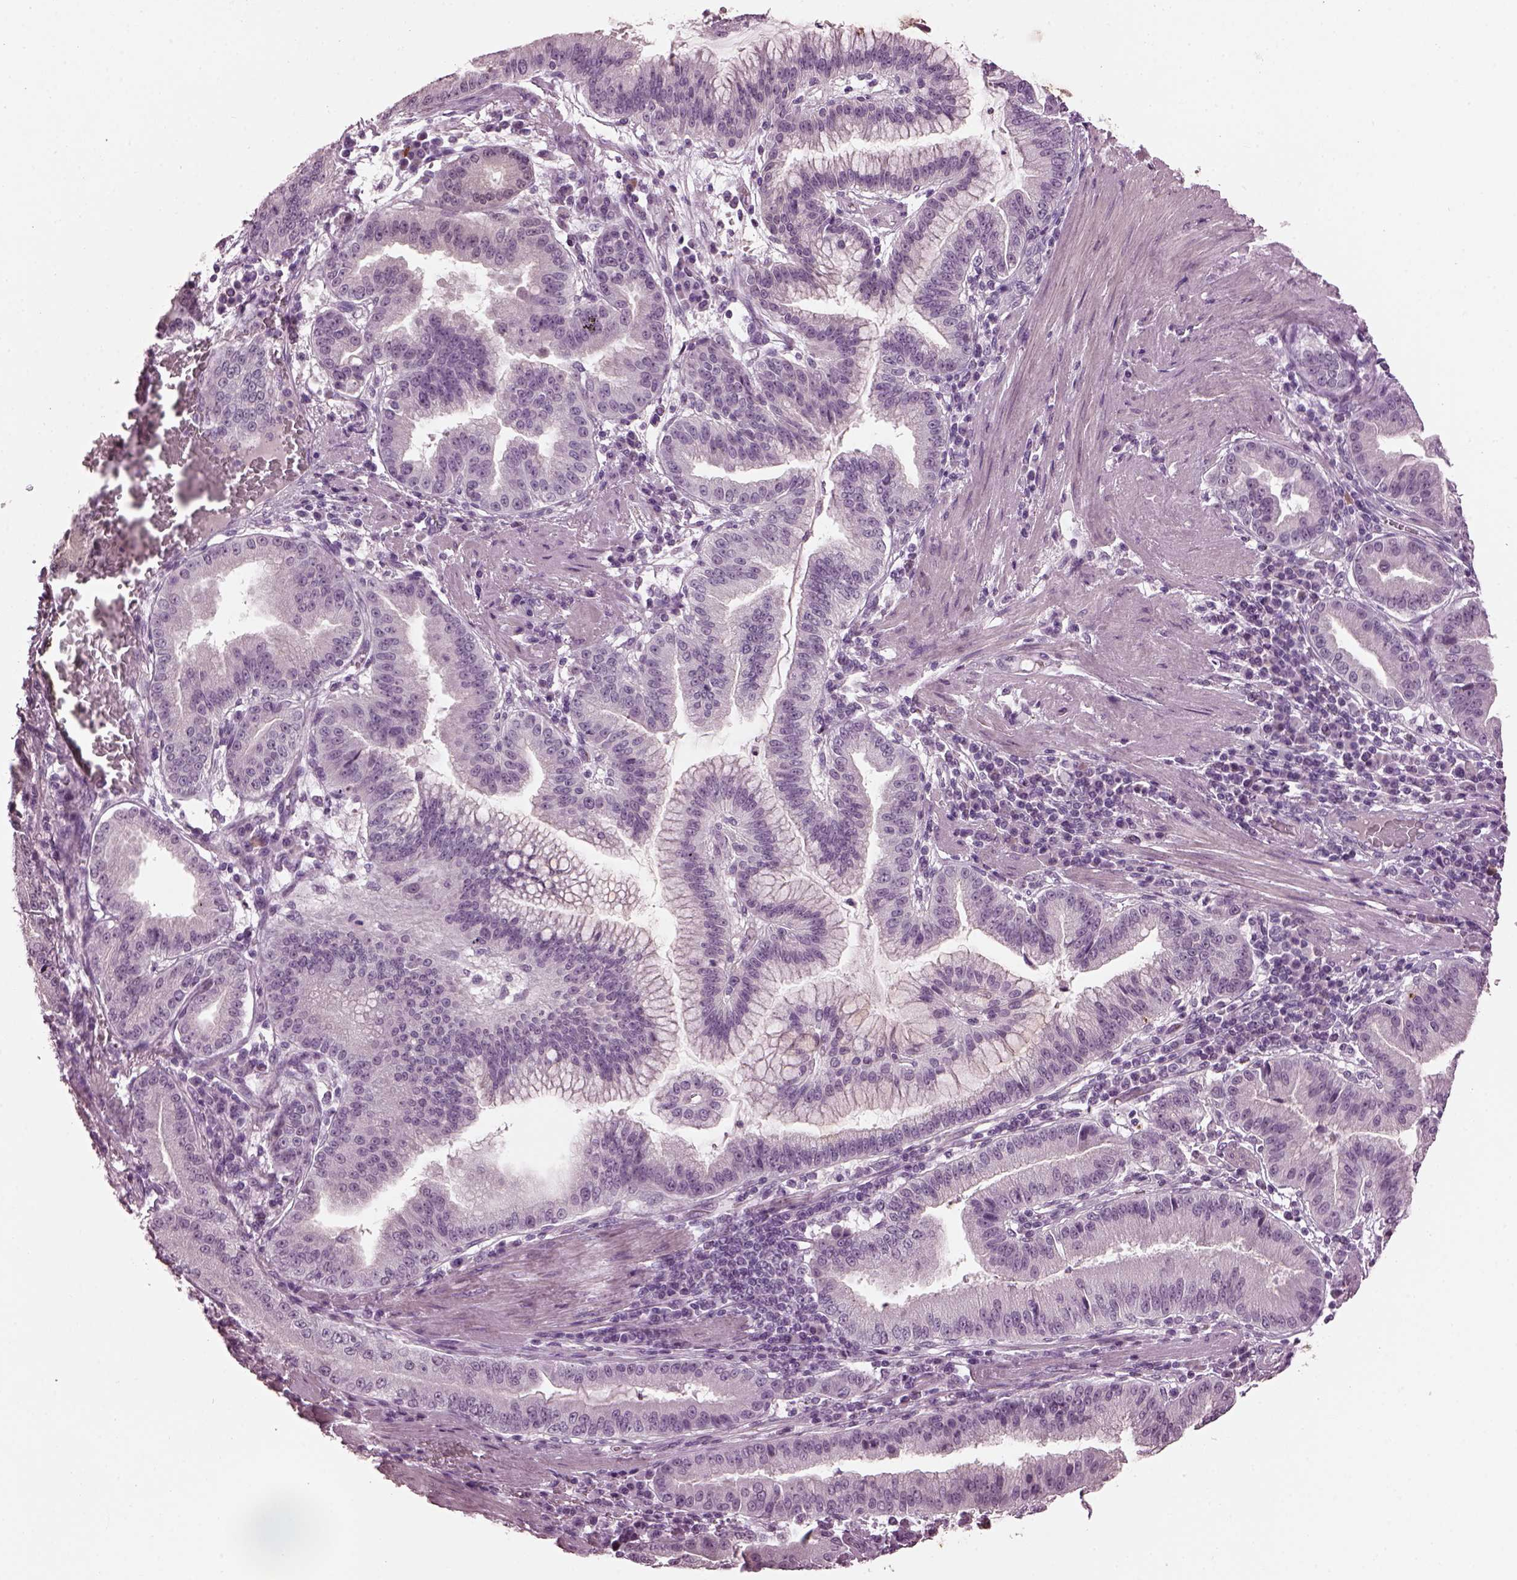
{"staining": {"intensity": "negative", "quantity": "none", "location": "none"}, "tissue": "stomach cancer", "cell_type": "Tumor cells", "image_type": "cancer", "snomed": [{"axis": "morphology", "description": "Adenocarcinoma, NOS"}, {"axis": "topography", "description": "Stomach"}], "caption": "A photomicrograph of human stomach cancer (adenocarcinoma) is negative for staining in tumor cells.", "gene": "SLC6A17", "patient": {"sex": "male", "age": 83}}